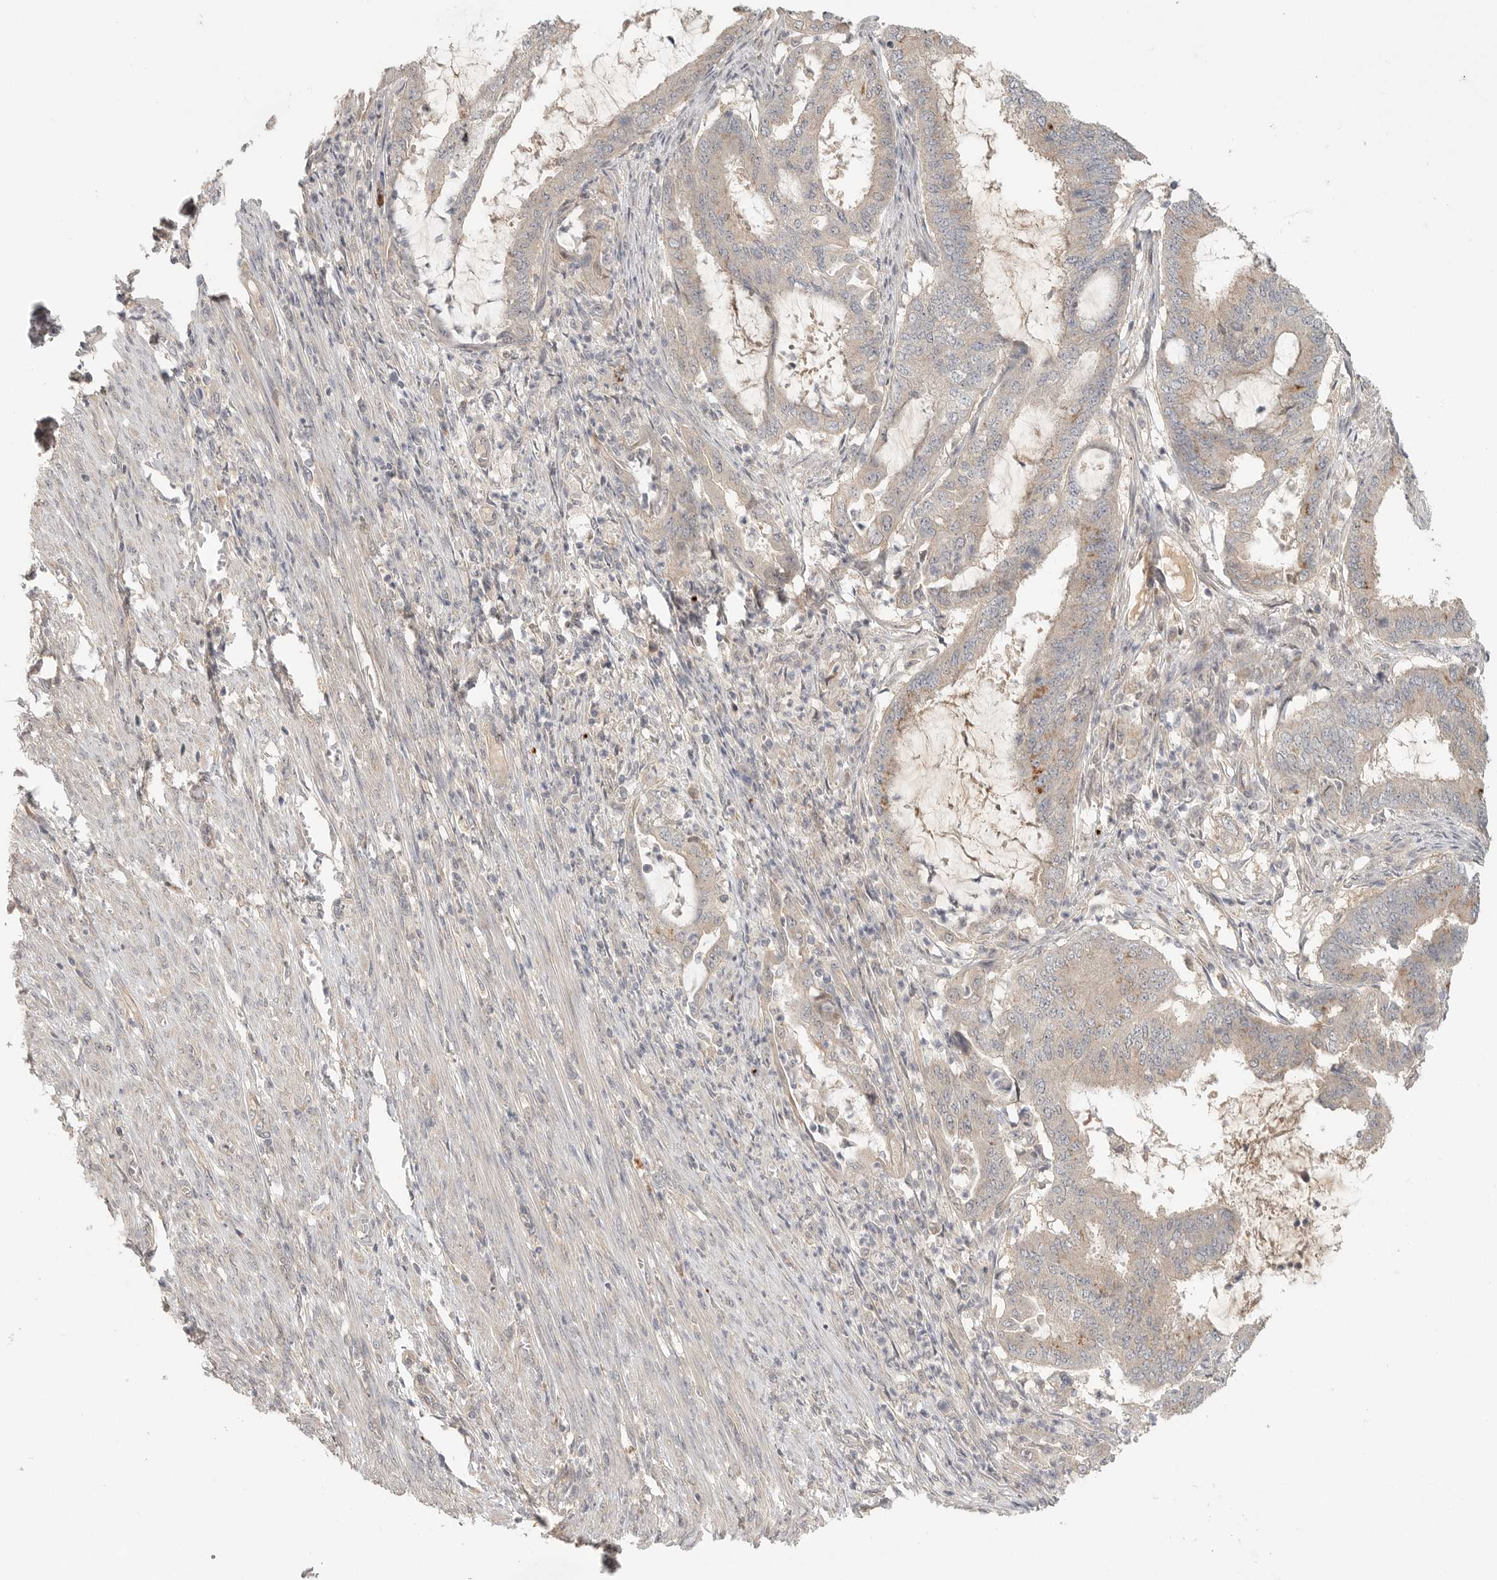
{"staining": {"intensity": "weak", "quantity": "<25%", "location": "cytoplasmic/membranous"}, "tissue": "endometrial cancer", "cell_type": "Tumor cells", "image_type": "cancer", "snomed": [{"axis": "morphology", "description": "Adenocarcinoma, NOS"}, {"axis": "topography", "description": "Endometrium"}], "caption": "There is no significant expression in tumor cells of endometrial cancer.", "gene": "HDAC6", "patient": {"sex": "female", "age": 51}}